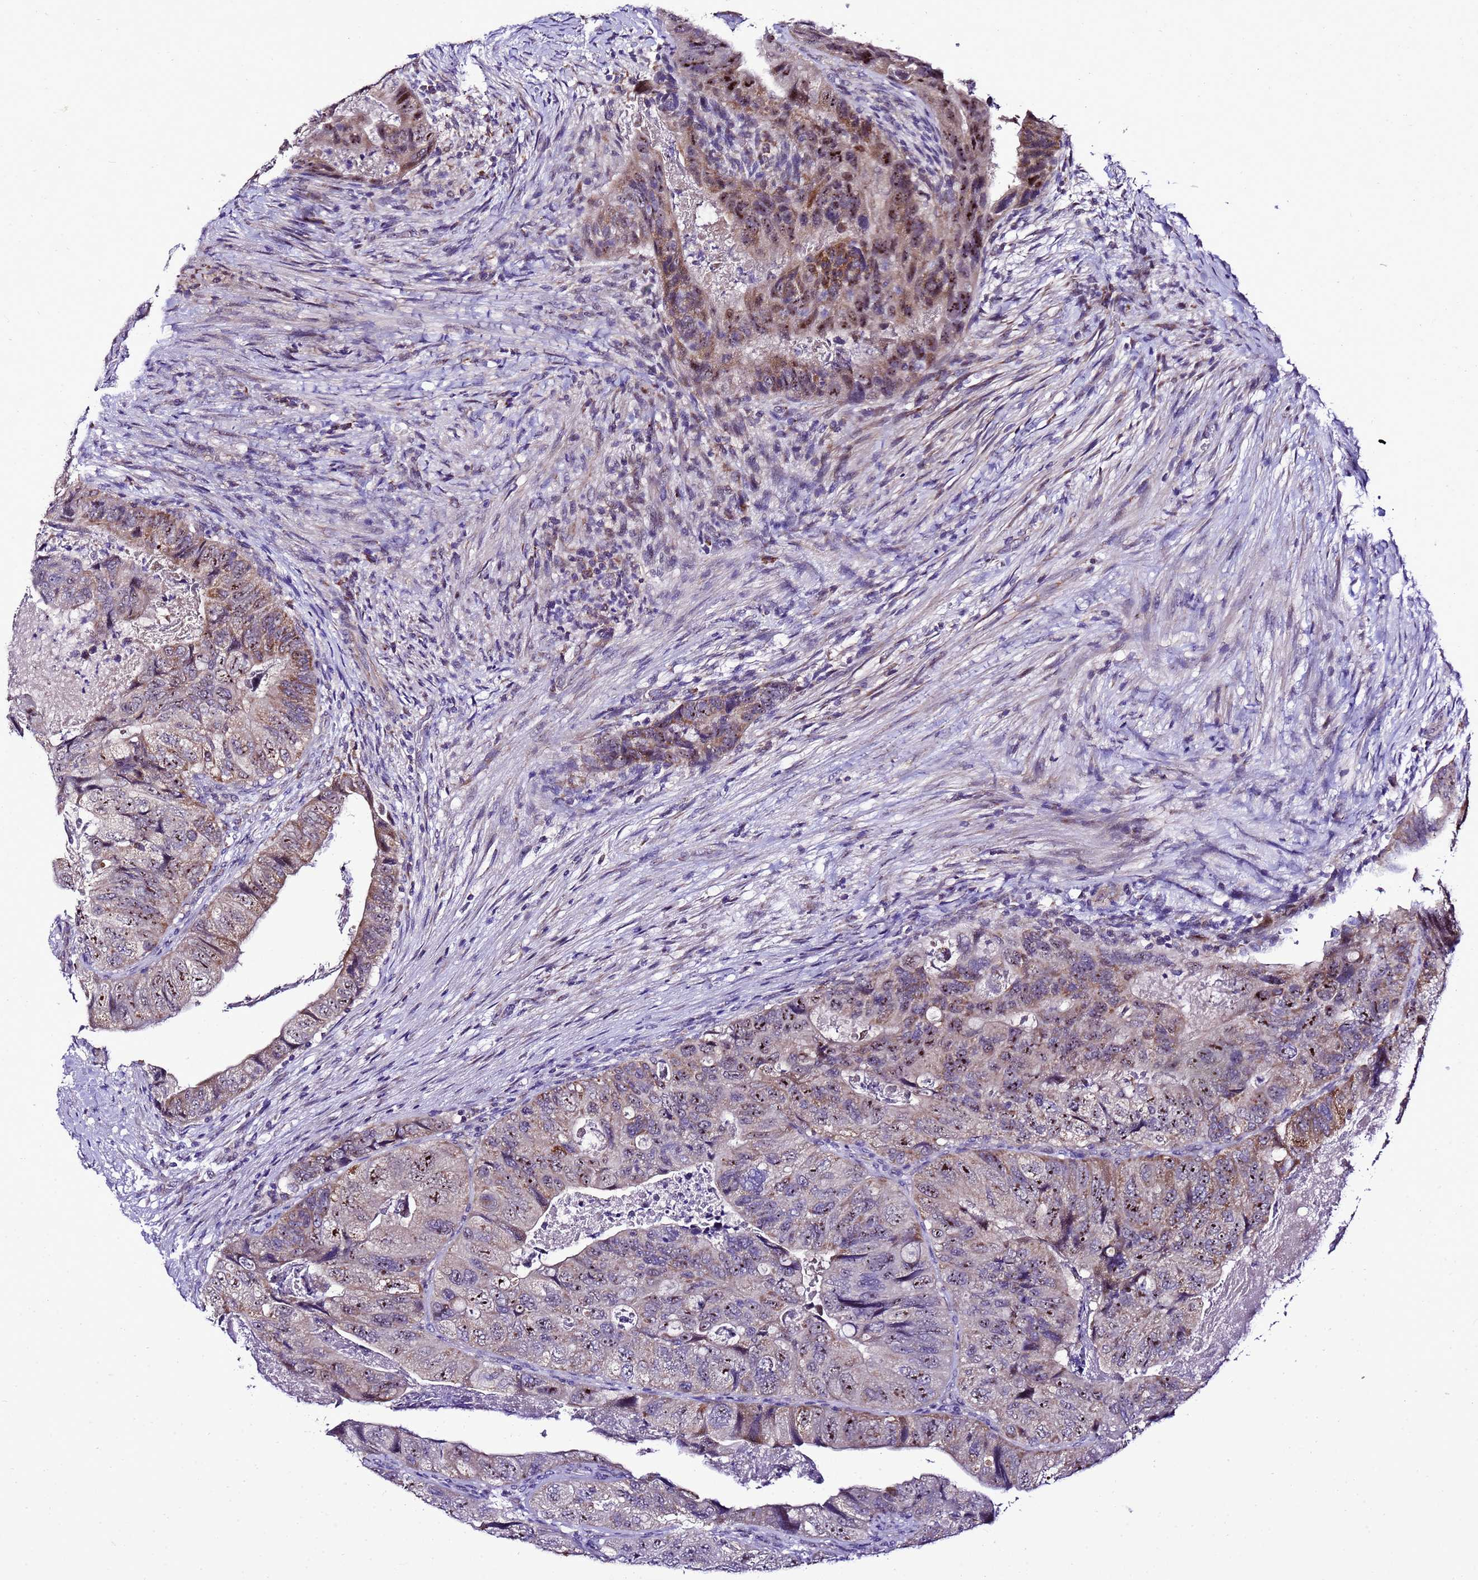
{"staining": {"intensity": "weak", "quantity": "25%-75%", "location": "cytoplasmic/membranous"}, "tissue": "colorectal cancer", "cell_type": "Tumor cells", "image_type": "cancer", "snomed": [{"axis": "morphology", "description": "Adenocarcinoma, NOS"}, {"axis": "topography", "description": "Rectum"}], "caption": "Protein positivity by immunohistochemistry (IHC) exhibits weak cytoplasmic/membranous expression in approximately 25%-75% of tumor cells in colorectal adenocarcinoma.", "gene": "DPH6", "patient": {"sex": "male", "age": 63}}